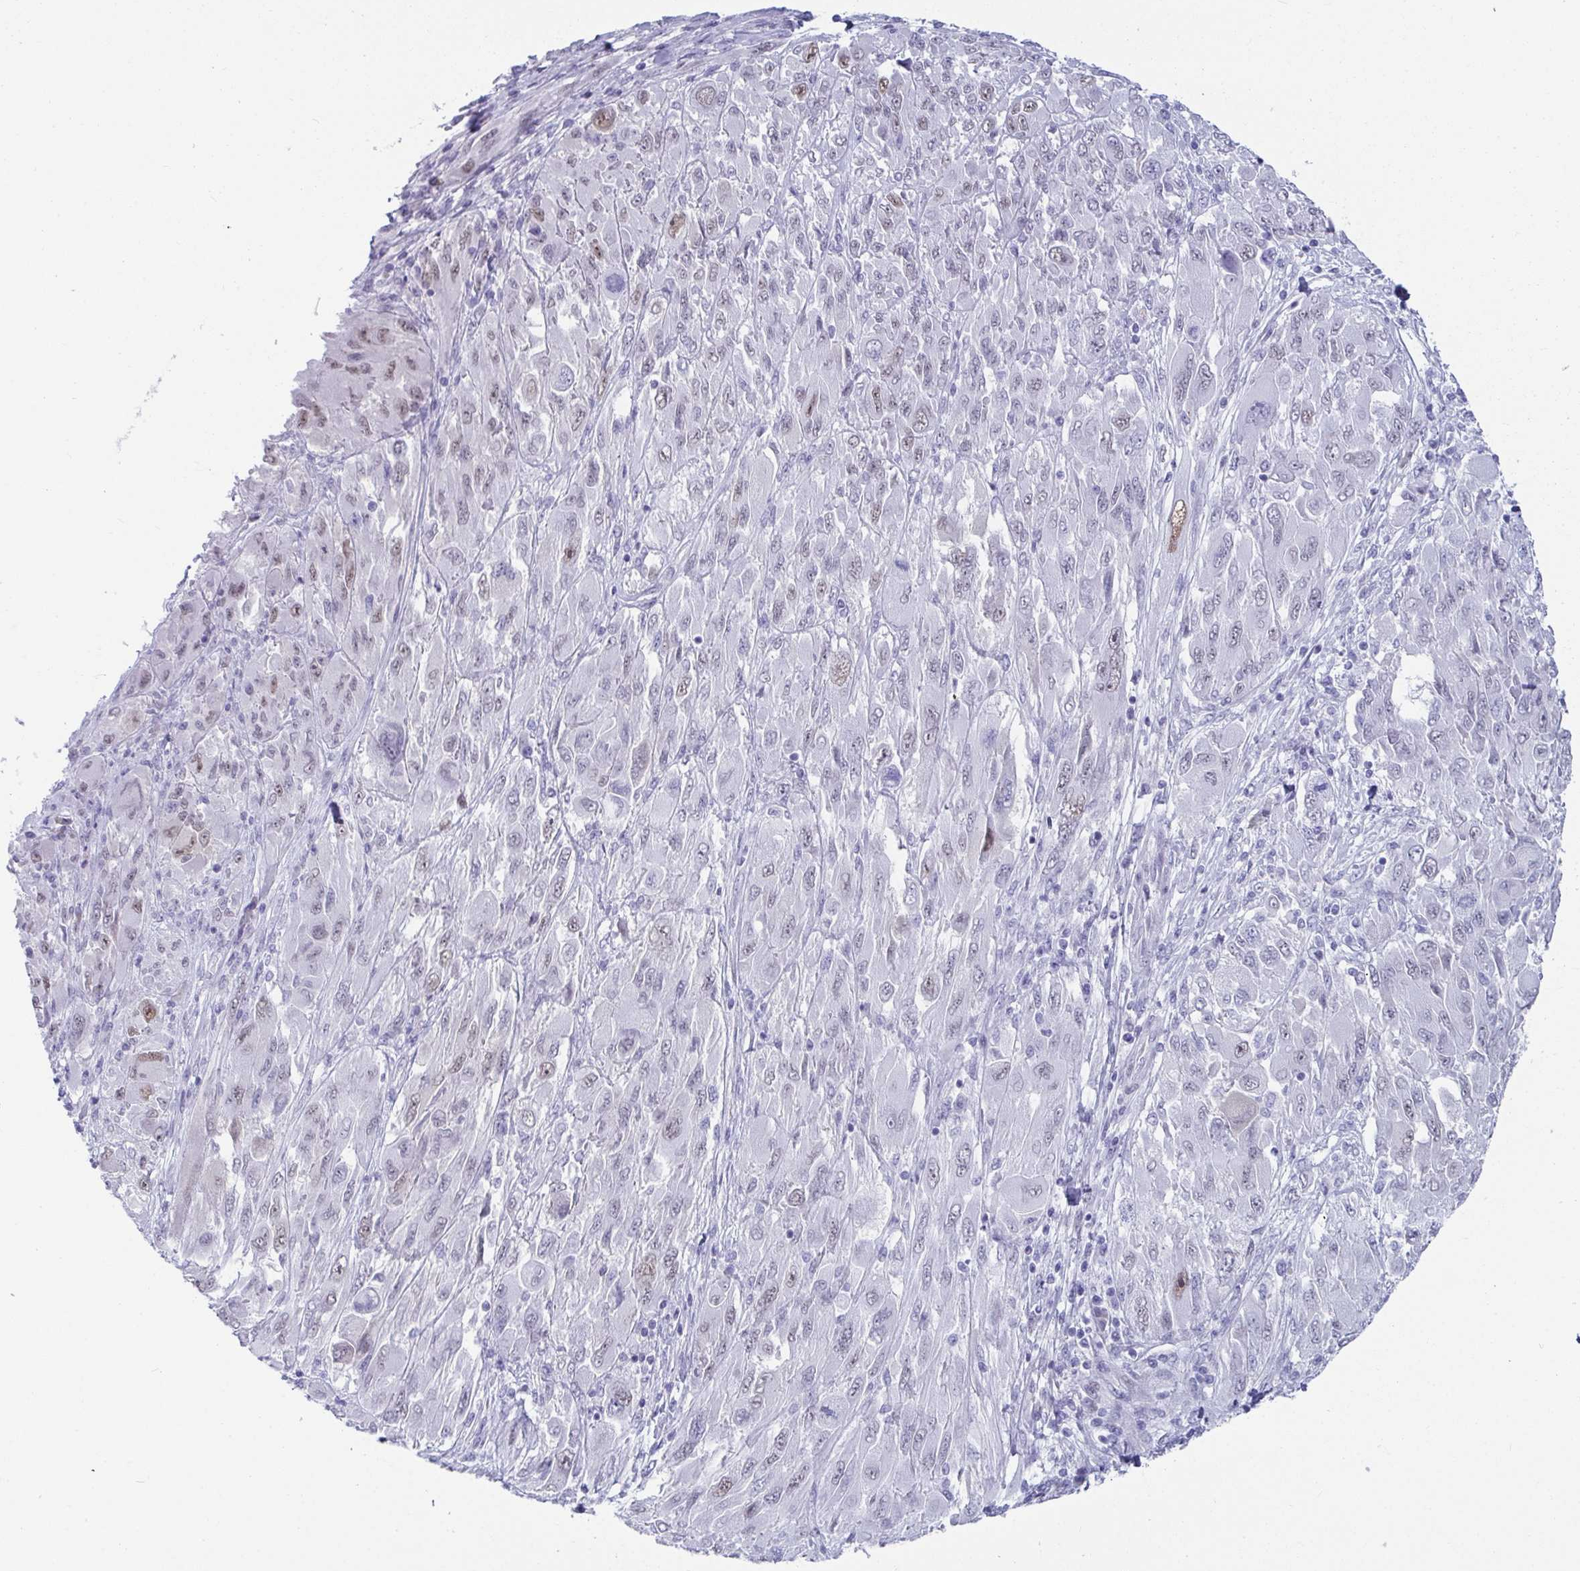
{"staining": {"intensity": "weak", "quantity": "<25%", "location": "nuclear"}, "tissue": "melanoma", "cell_type": "Tumor cells", "image_type": "cancer", "snomed": [{"axis": "morphology", "description": "Malignant melanoma, NOS"}, {"axis": "topography", "description": "Skin"}], "caption": "This is a image of immunohistochemistry staining of malignant melanoma, which shows no expression in tumor cells.", "gene": "NPY", "patient": {"sex": "female", "age": 91}}